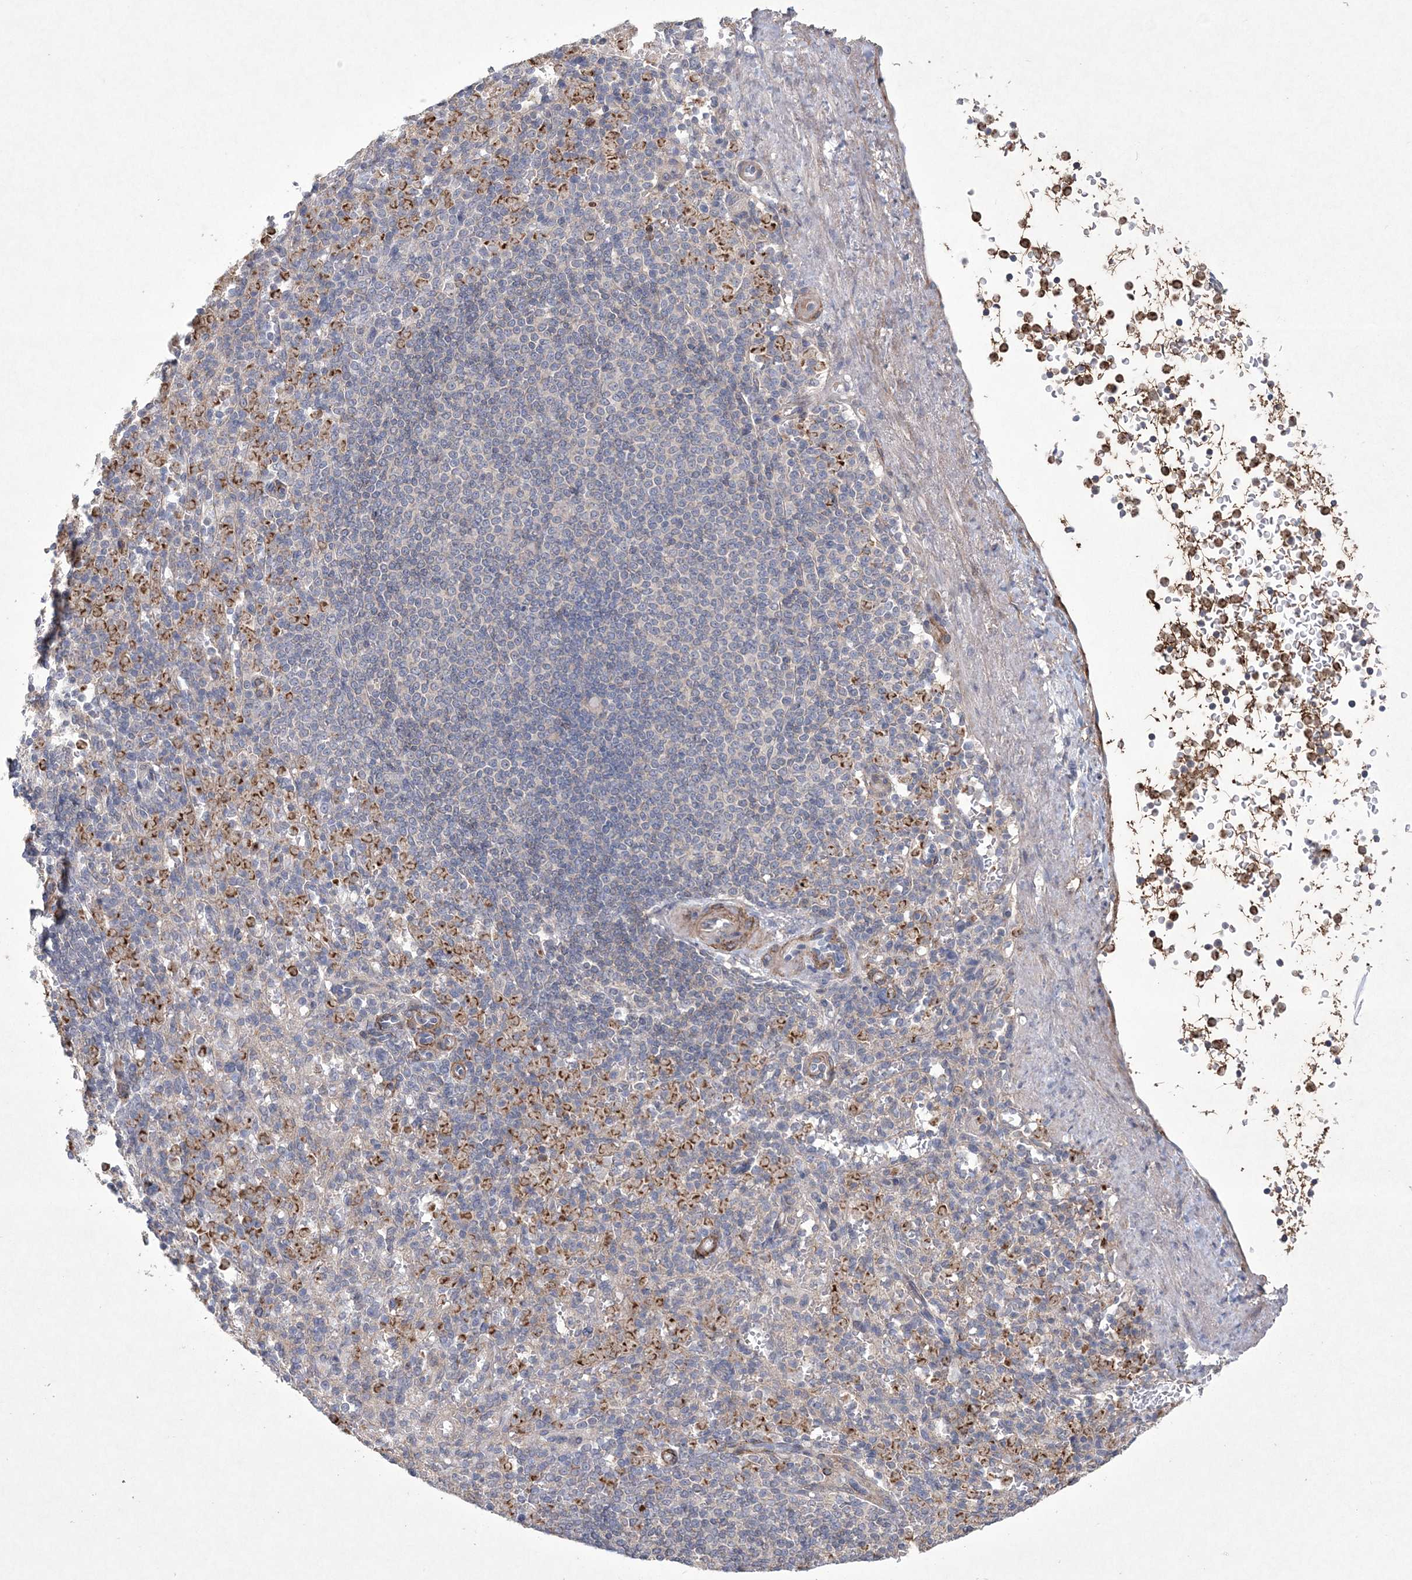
{"staining": {"intensity": "negative", "quantity": "none", "location": "none"}, "tissue": "spleen", "cell_type": "Cells in red pulp", "image_type": "normal", "snomed": [{"axis": "morphology", "description": "Normal tissue, NOS"}, {"axis": "topography", "description": "Spleen"}], "caption": "DAB (3,3'-diaminobenzidine) immunohistochemical staining of normal spleen displays no significant staining in cells in red pulp.", "gene": "DPCD", "patient": {"sex": "female", "age": 74}}